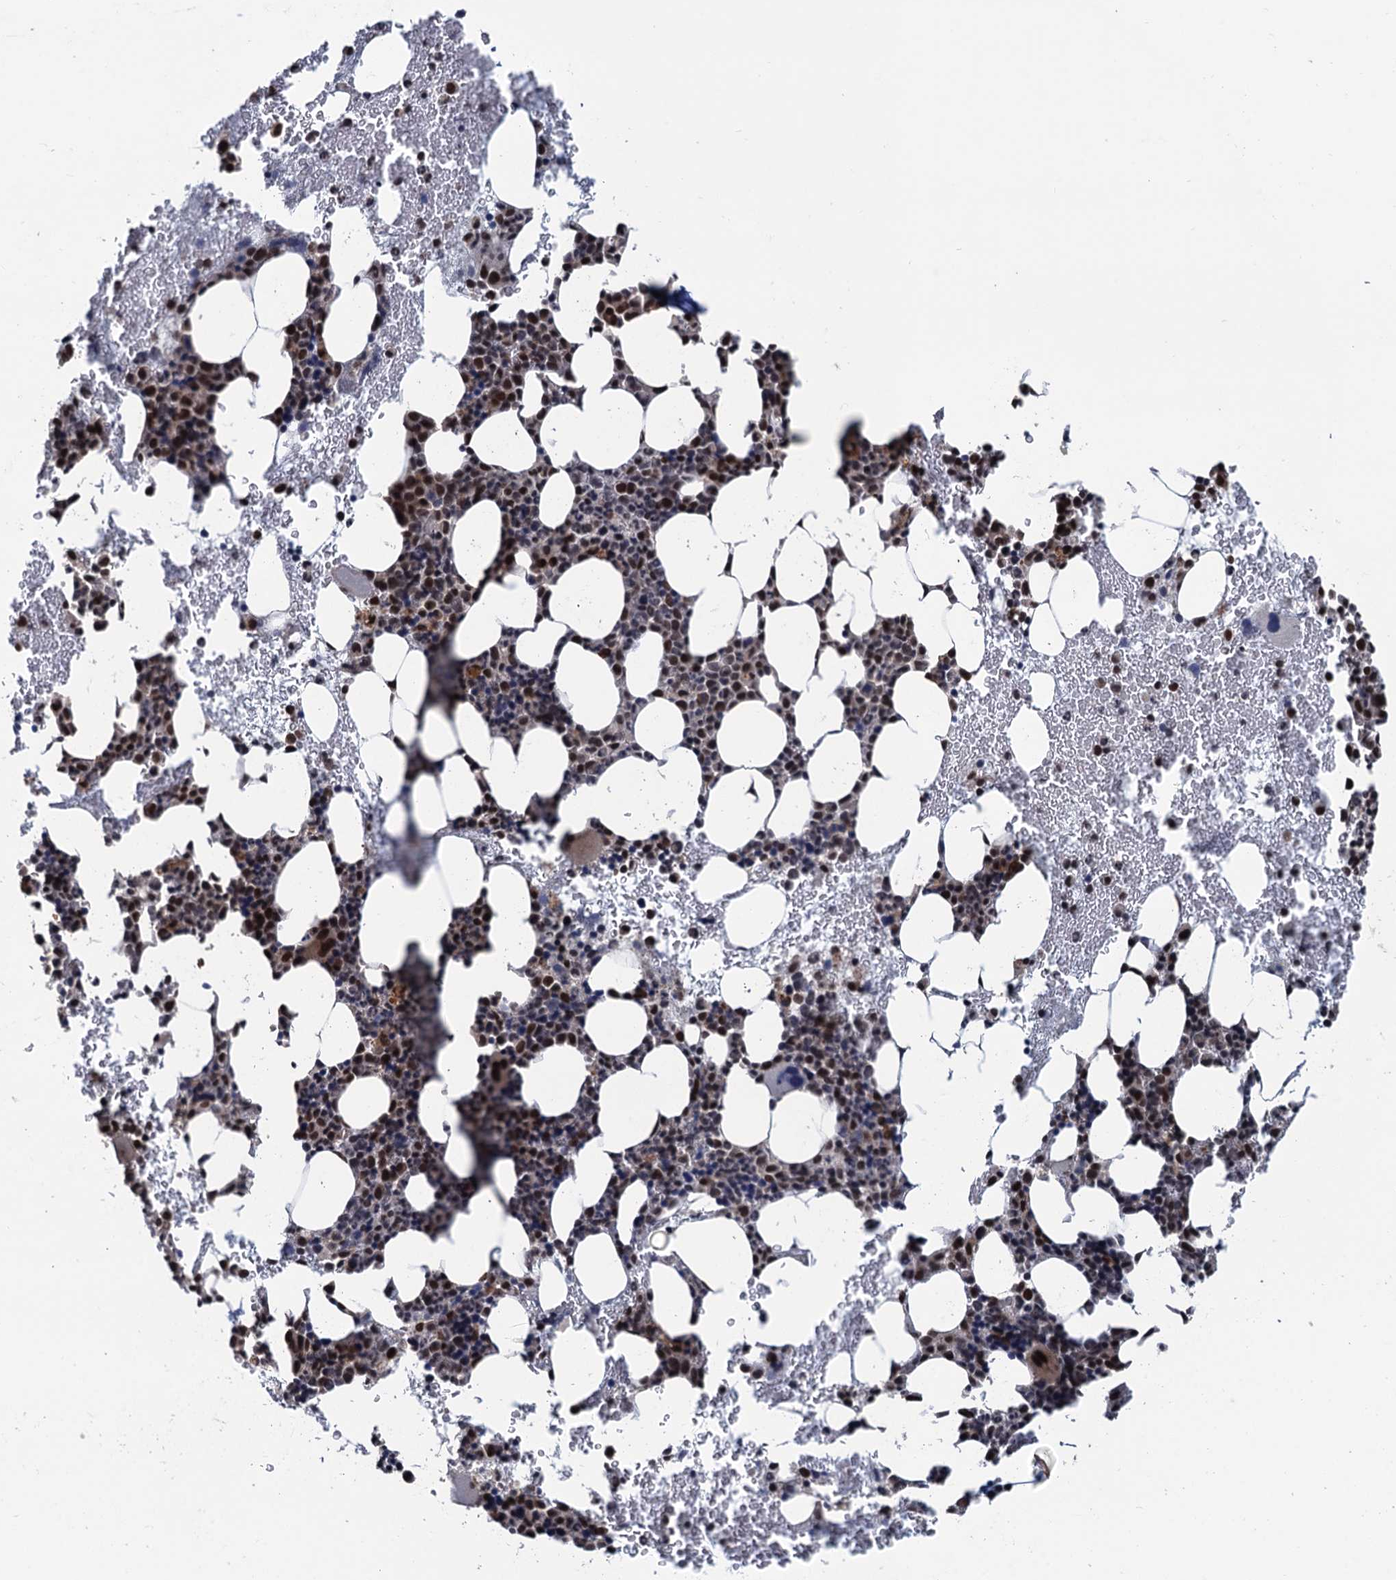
{"staining": {"intensity": "strong", "quantity": "25%-75%", "location": "nuclear"}, "tissue": "bone marrow", "cell_type": "Hematopoietic cells", "image_type": "normal", "snomed": [{"axis": "morphology", "description": "Normal tissue, NOS"}, {"axis": "topography", "description": "Bone marrow"}], "caption": "A high-resolution image shows IHC staining of unremarkable bone marrow, which shows strong nuclear staining in approximately 25%-75% of hematopoietic cells.", "gene": "RASSF4", "patient": {"sex": "female", "age": 37}}